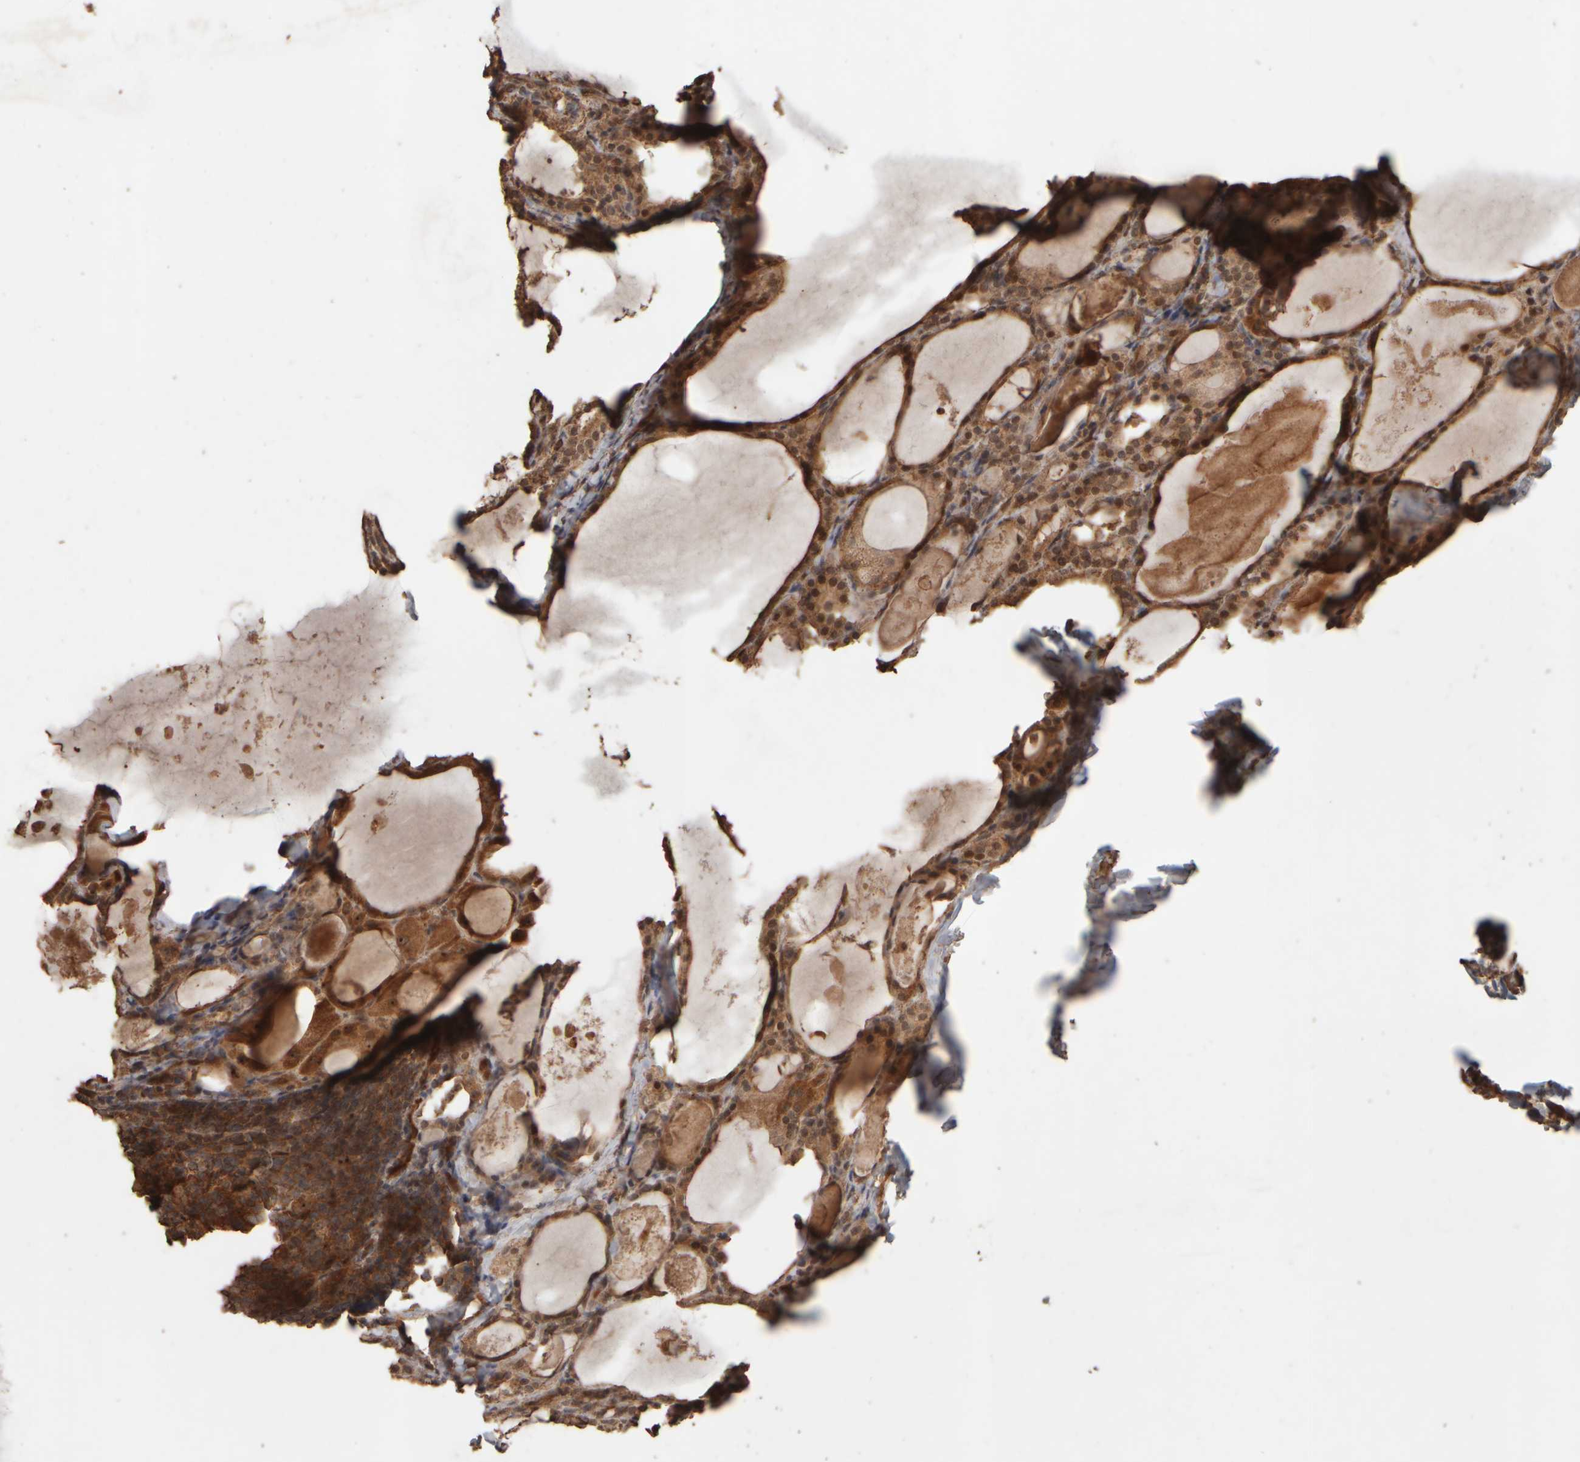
{"staining": {"intensity": "moderate", "quantity": ">75%", "location": "cytoplasmic/membranous,nuclear"}, "tissue": "thyroid cancer", "cell_type": "Tumor cells", "image_type": "cancer", "snomed": [{"axis": "morphology", "description": "Papillary adenocarcinoma, NOS"}, {"axis": "topography", "description": "Thyroid gland"}], "caption": "IHC micrograph of neoplastic tissue: thyroid cancer (papillary adenocarcinoma) stained using immunohistochemistry demonstrates medium levels of moderate protein expression localized specifically in the cytoplasmic/membranous and nuclear of tumor cells, appearing as a cytoplasmic/membranous and nuclear brown color.", "gene": "SPHK1", "patient": {"sex": "female", "age": 42}}